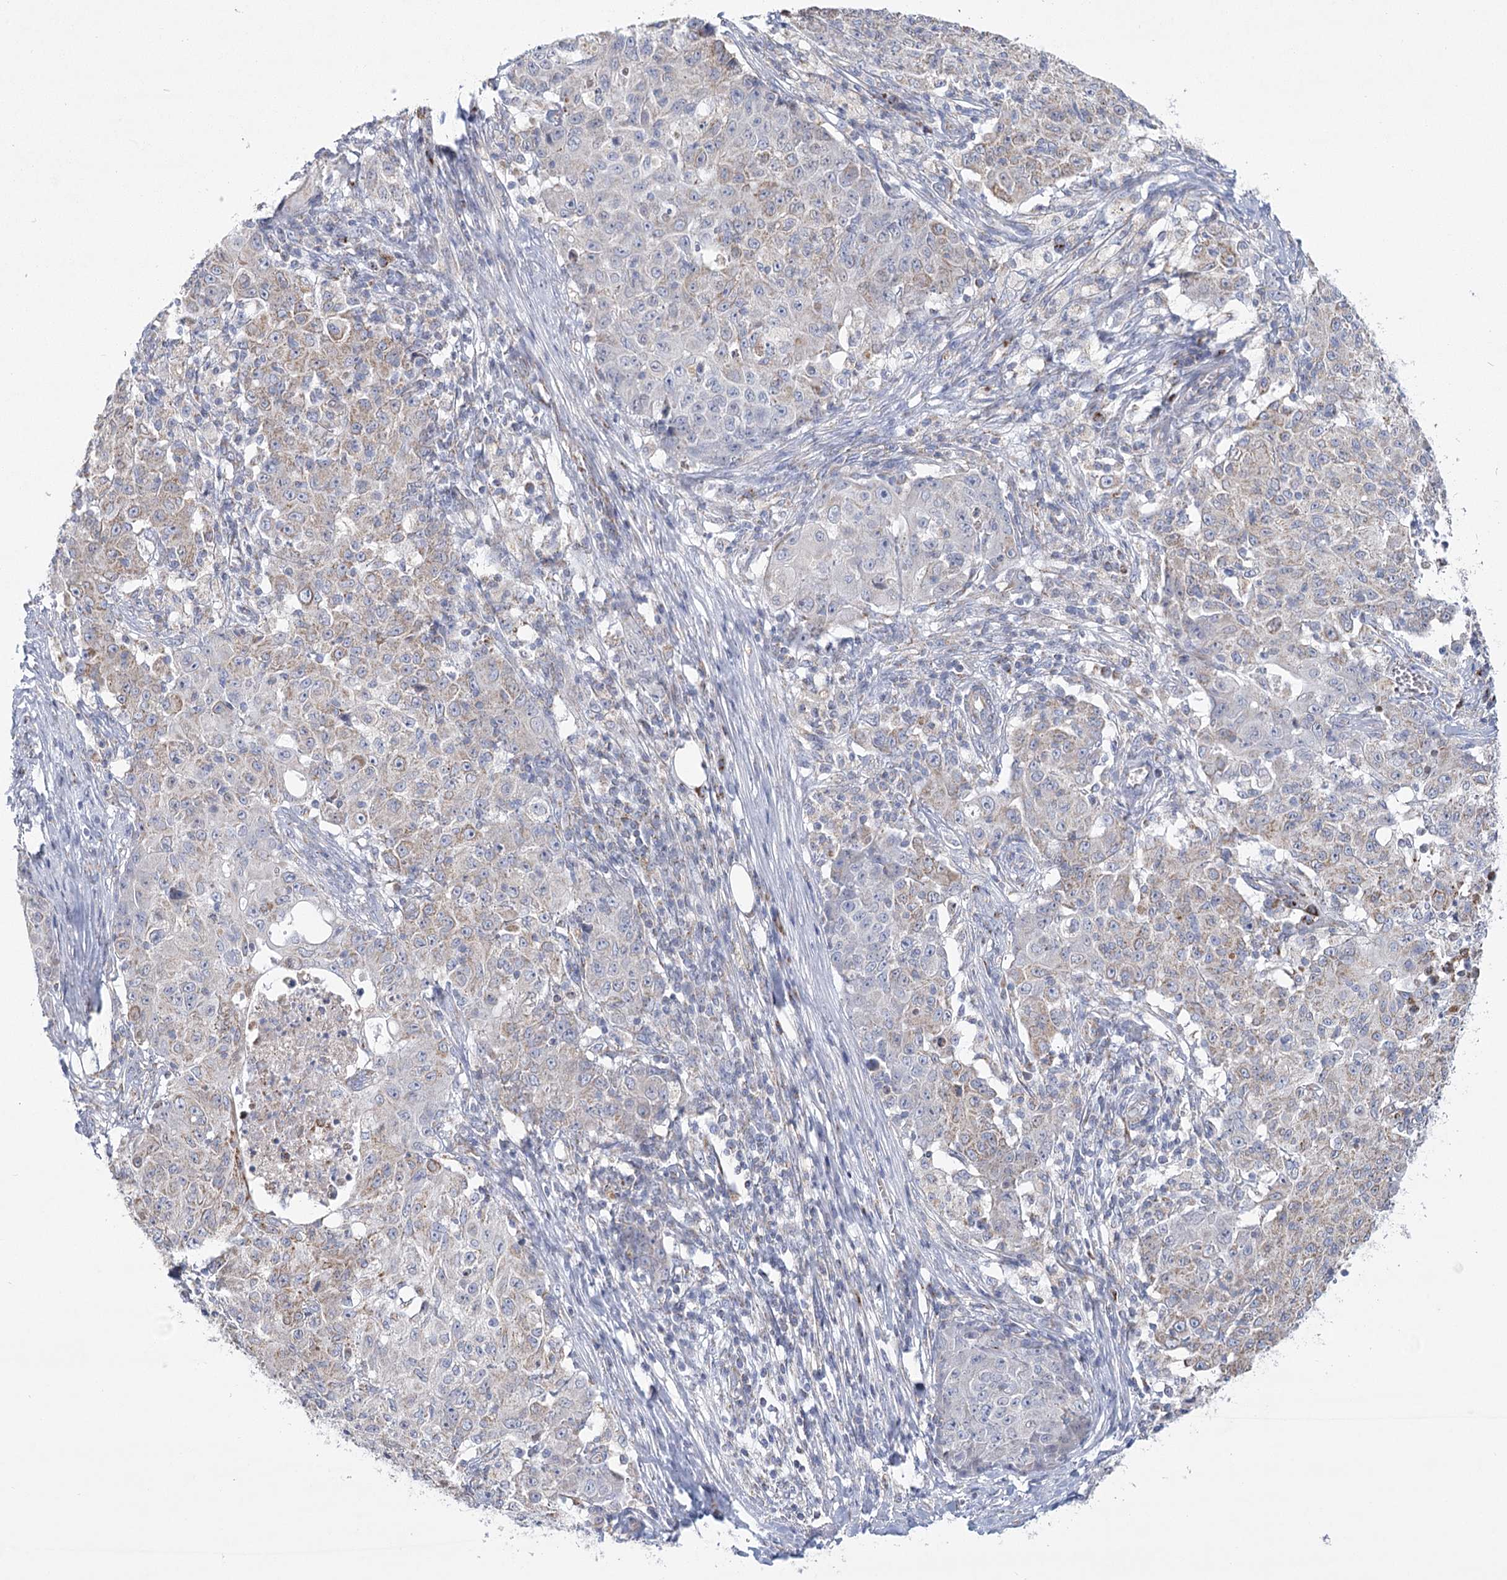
{"staining": {"intensity": "negative", "quantity": "none", "location": "none"}, "tissue": "ovarian cancer", "cell_type": "Tumor cells", "image_type": "cancer", "snomed": [{"axis": "morphology", "description": "Carcinoma, endometroid"}, {"axis": "topography", "description": "Ovary"}], "caption": "Ovarian cancer (endometroid carcinoma) stained for a protein using immunohistochemistry (IHC) displays no positivity tumor cells.", "gene": "SNX7", "patient": {"sex": "female", "age": 42}}